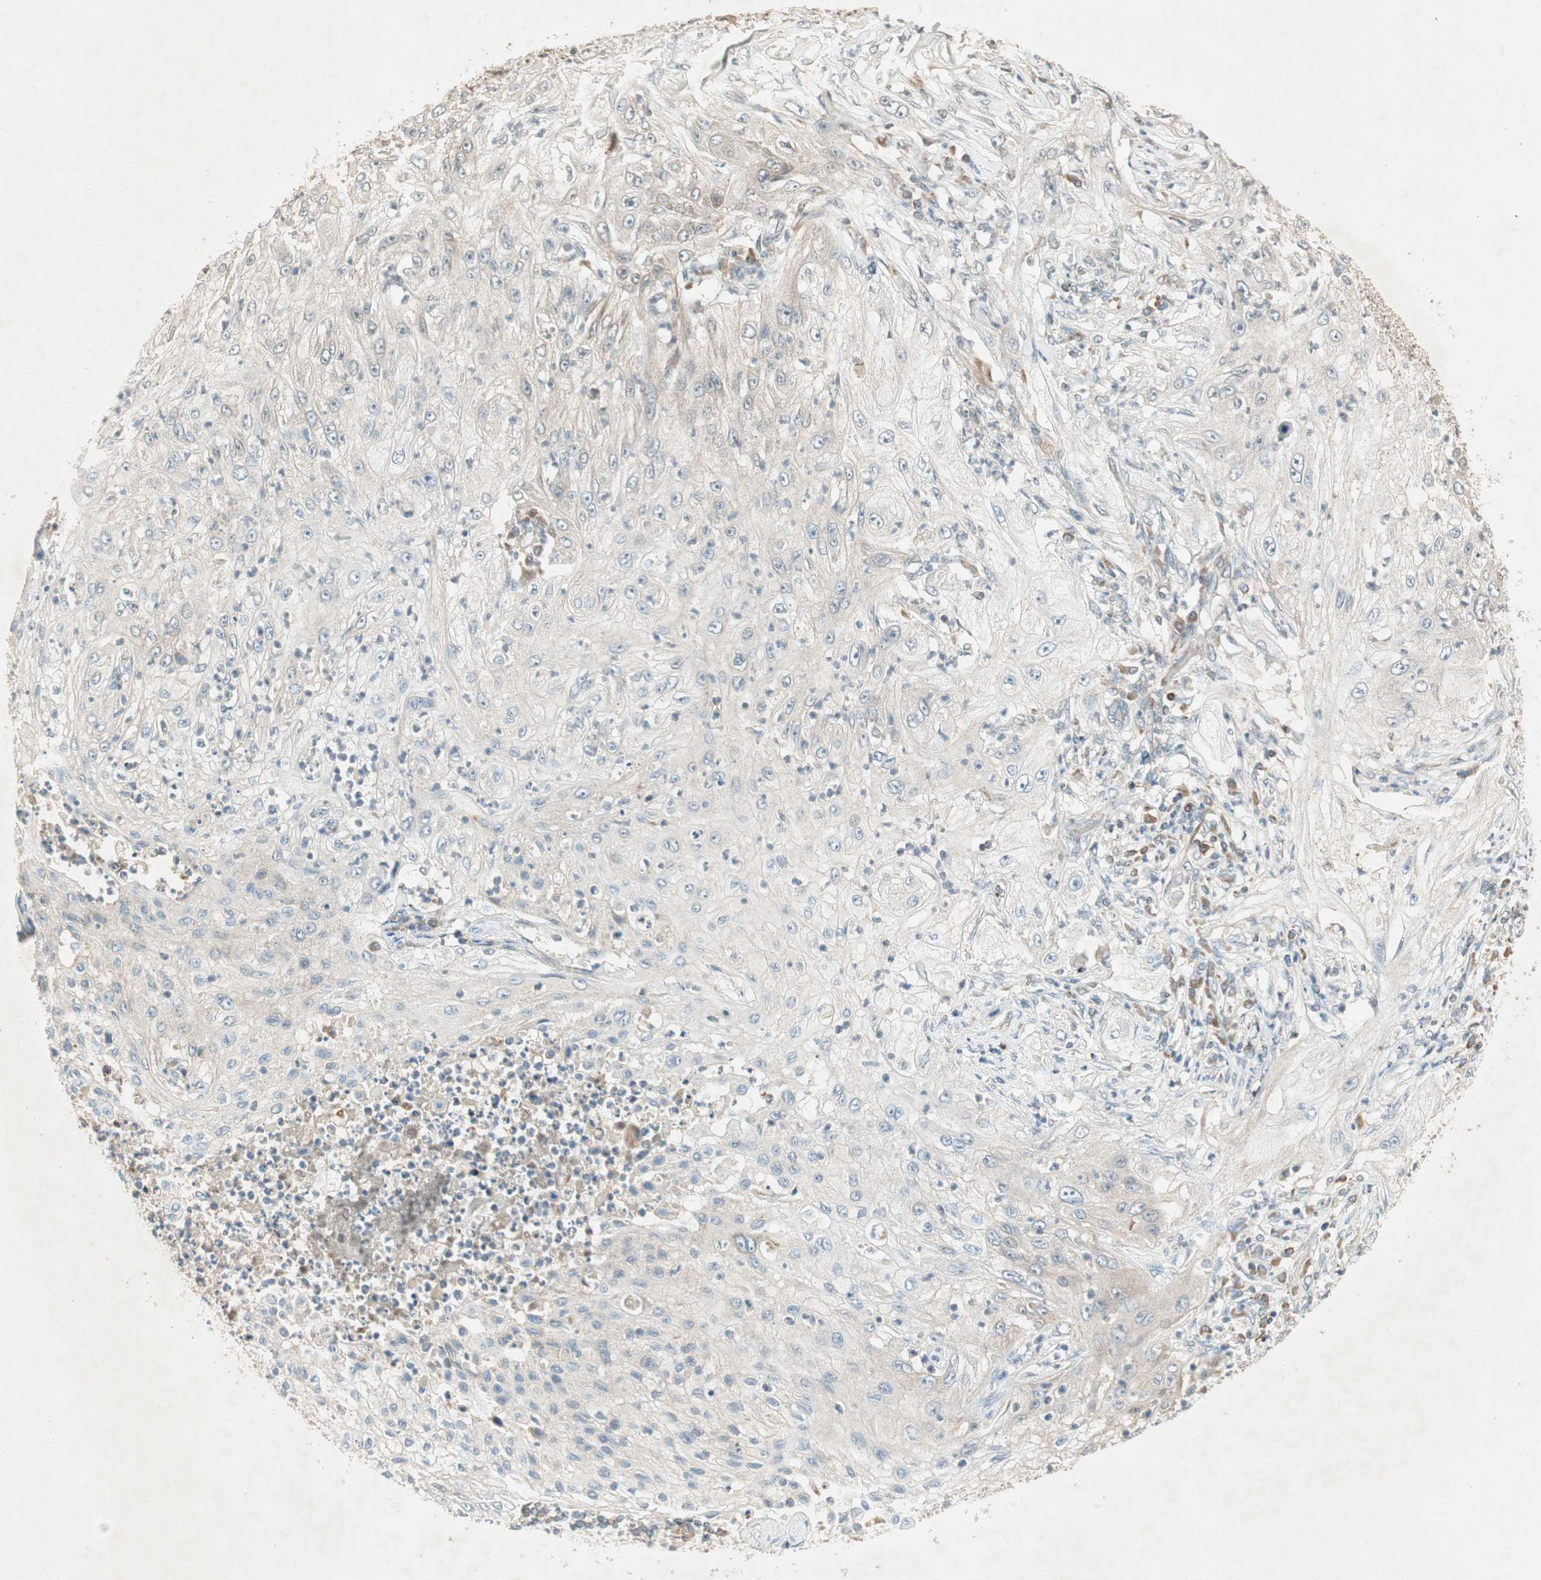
{"staining": {"intensity": "negative", "quantity": "none", "location": "none"}, "tissue": "lung cancer", "cell_type": "Tumor cells", "image_type": "cancer", "snomed": [{"axis": "morphology", "description": "Inflammation, NOS"}, {"axis": "morphology", "description": "Squamous cell carcinoma, NOS"}, {"axis": "topography", "description": "Lymph node"}, {"axis": "topography", "description": "Soft tissue"}, {"axis": "topography", "description": "Lung"}], "caption": "The micrograph displays no staining of tumor cells in lung cancer (squamous cell carcinoma). The staining was performed using DAB to visualize the protein expression in brown, while the nuclei were stained in blue with hematoxylin (Magnification: 20x).", "gene": "USP2", "patient": {"sex": "male", "age": 66}}